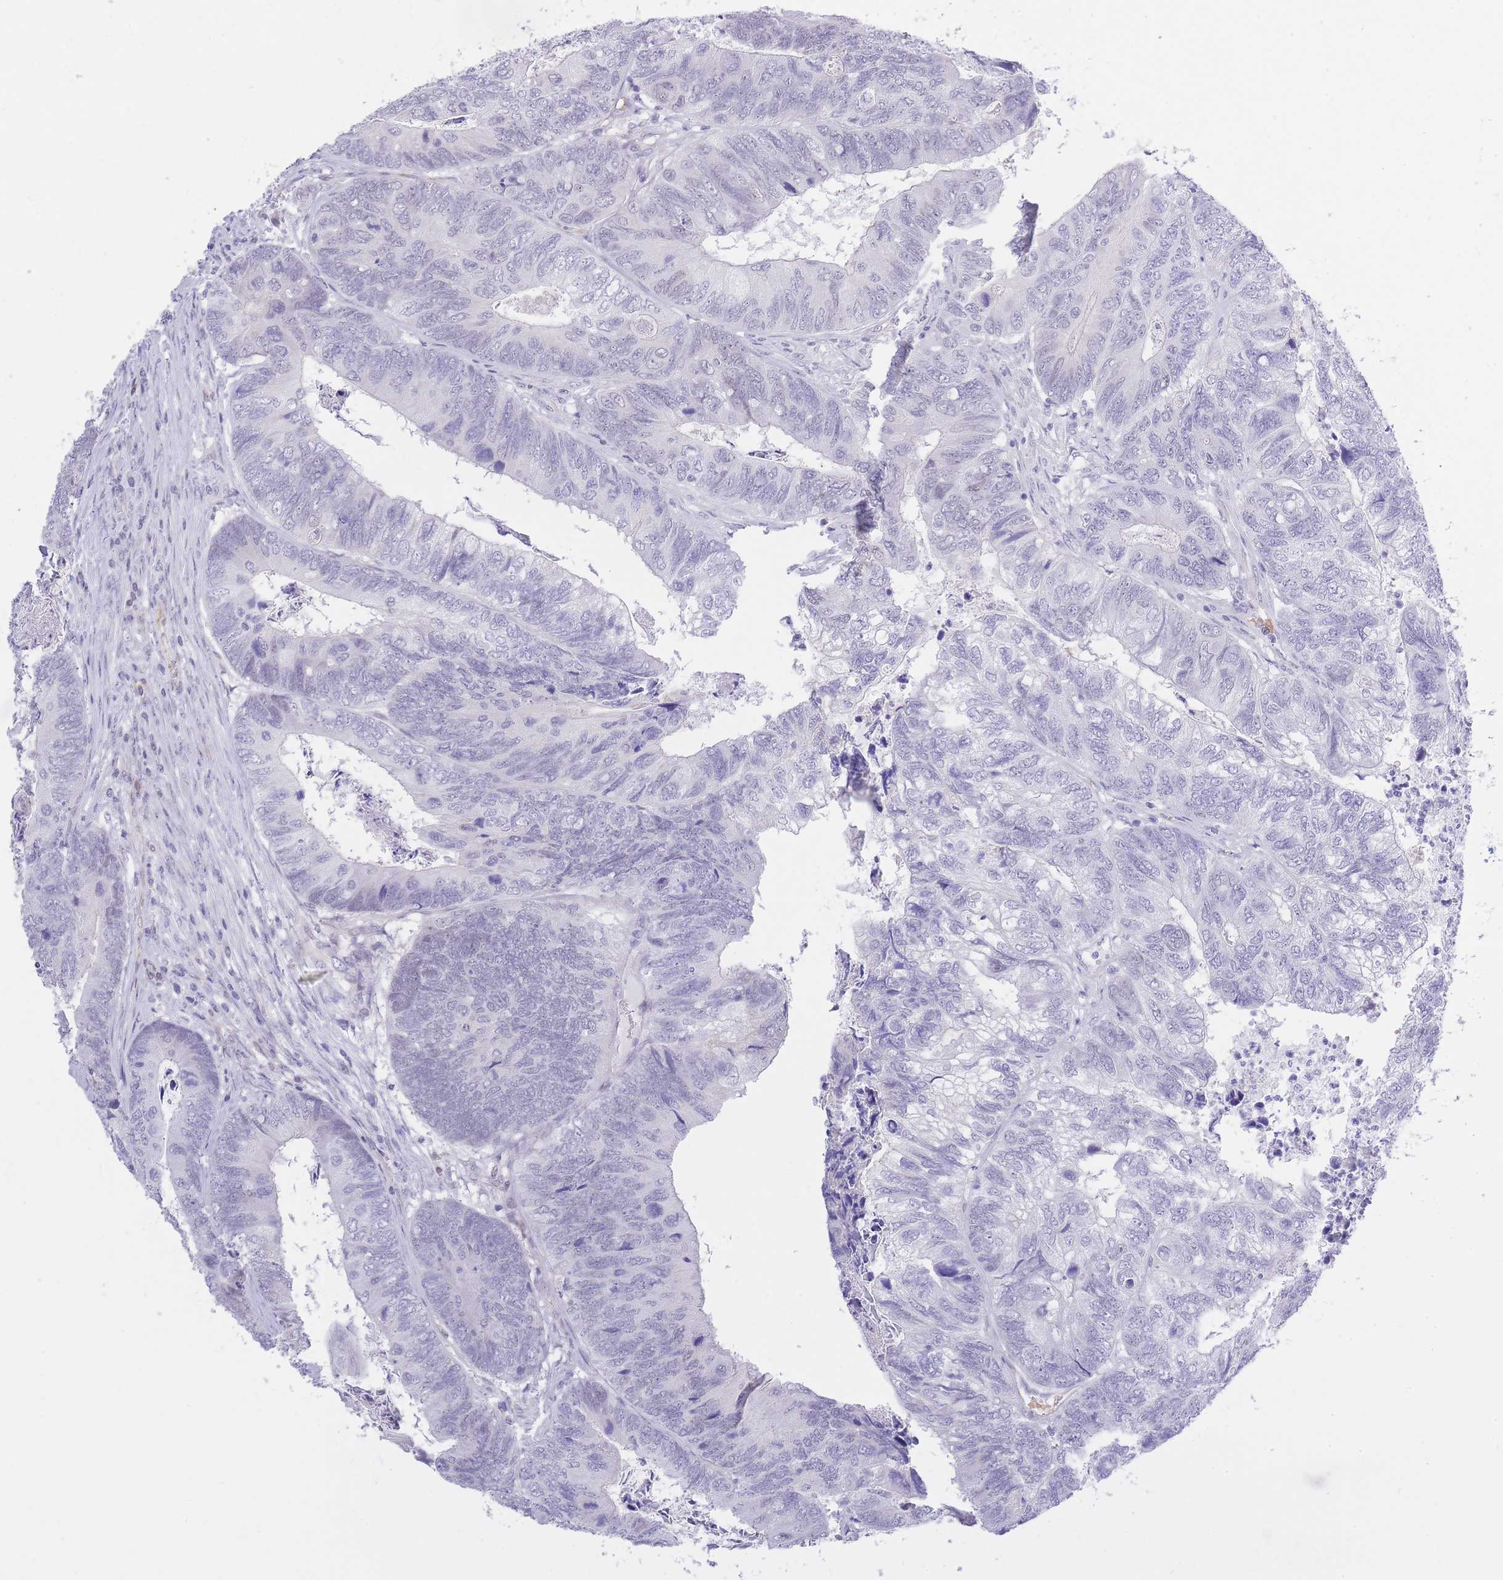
{"staining": {"intensity": "negative", "quantity": "none", "location": "none"}, "tissue": "colorectal cancer", "cell_type": "Tumor cells", "image_type": "cancer", "snomed": [{"axis": "morphology", "description": "Adenocarcinoma, NOS"}, {"axis": "topography", "description": "Colon"}], "caption": "Immunohistochemistry (IHC) image of neoplastic tissue: human colorectal cancer (adenocarcinoma) stained with DAB shows no significant protein expression in tumor cells.", "gene": "MEIOSIN", "patient": {"sex": "female", "age": 67}}